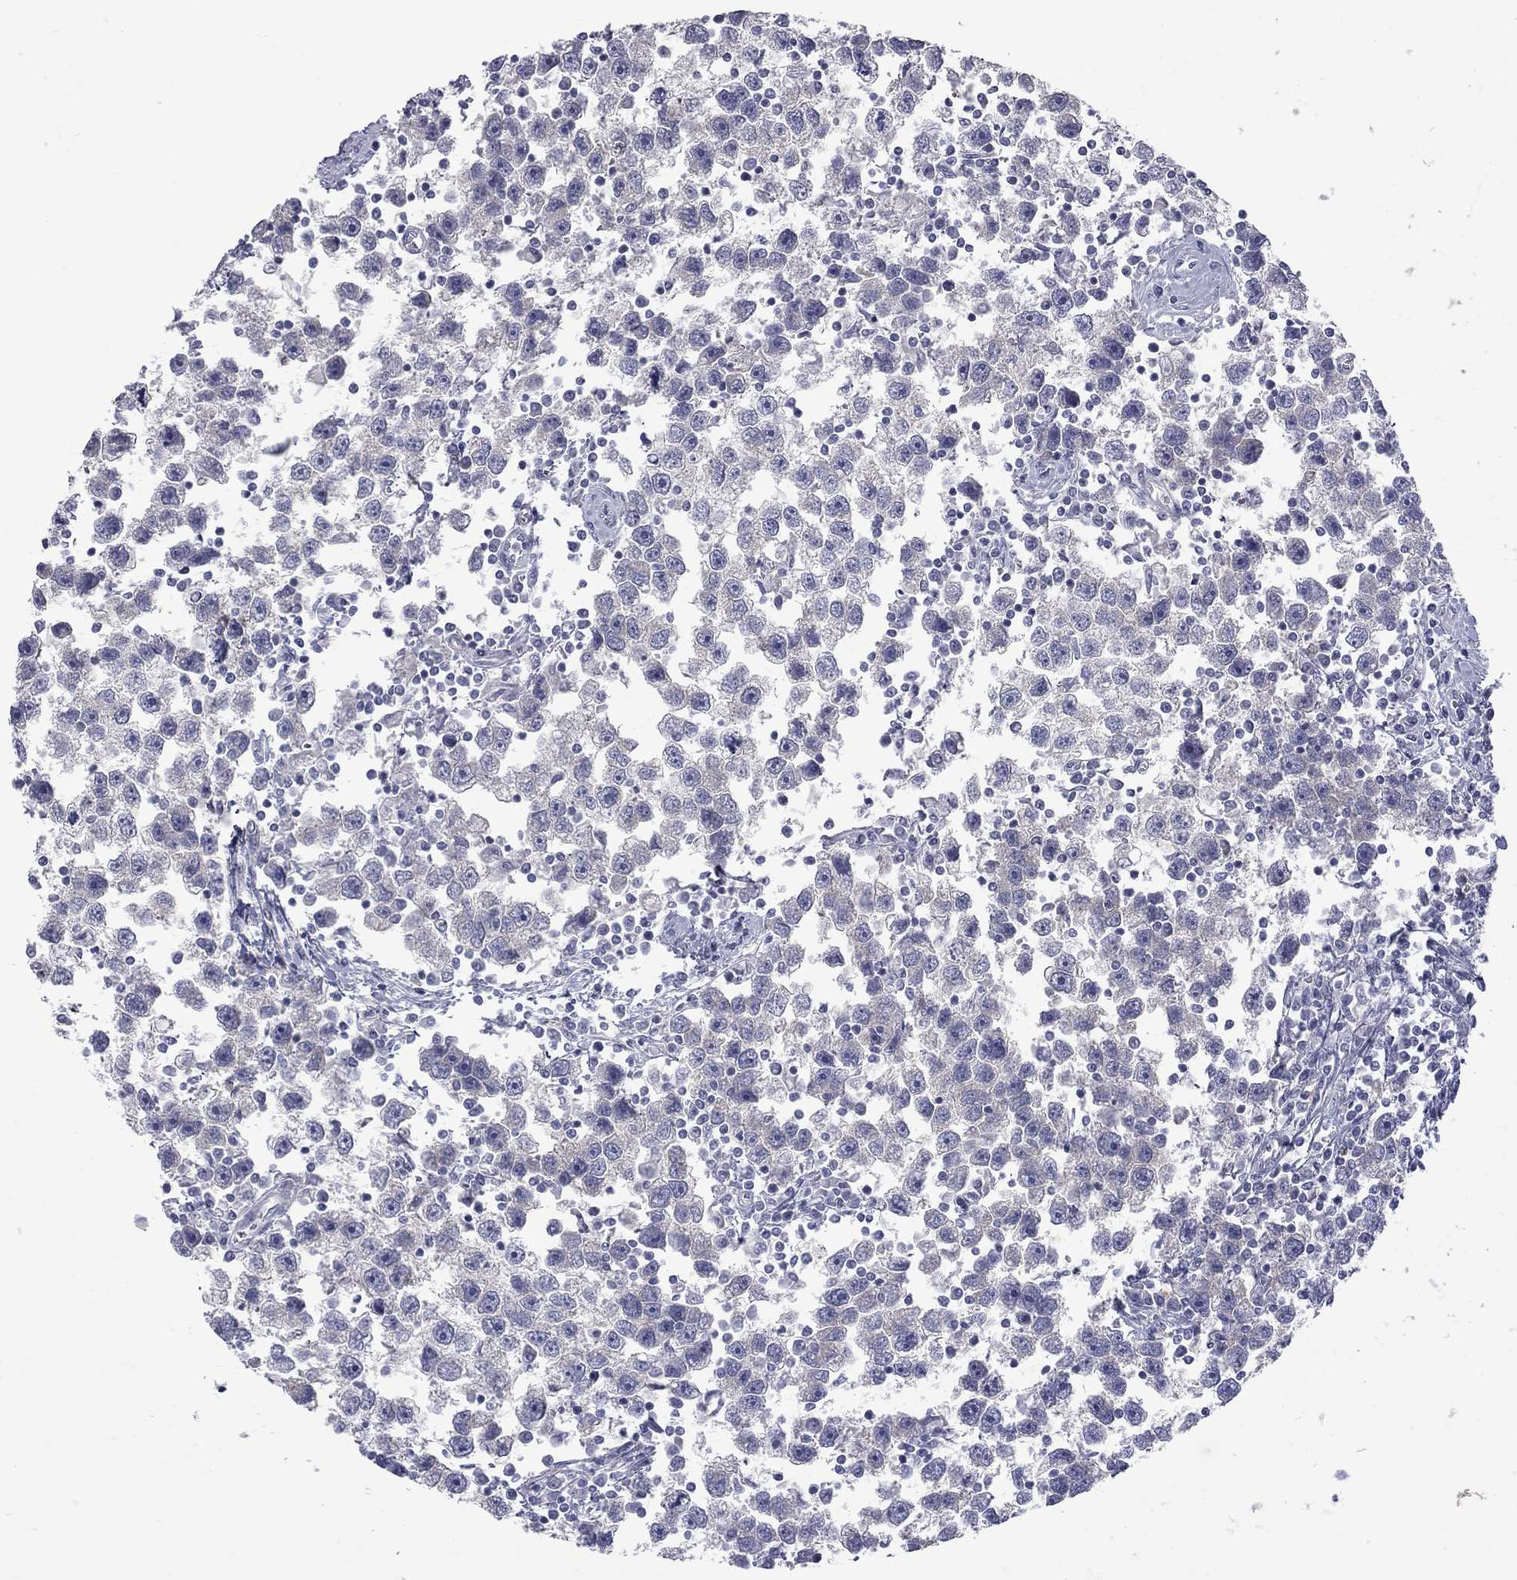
{"staining": {"intensity": "negative", "quantity": "none", "location": "none"}, "tissue": "testis cancer", "cell_type": "Tumor cells", "image_type": "cancer", "snomed": [{"axis": "morphology", "description": "Seminoma, NOS"}, {"axis": "topography", "description": "Testis"}], "caption": "This is a histopathology image of IHC staining of seminoma (testis), which shows no staining in tumor cells. (Immunohistochemistry (ihc), brightfield microscopy, high magnification).", "gene": "ABCB4", "patient": {"sex": "male", "age": 30}}